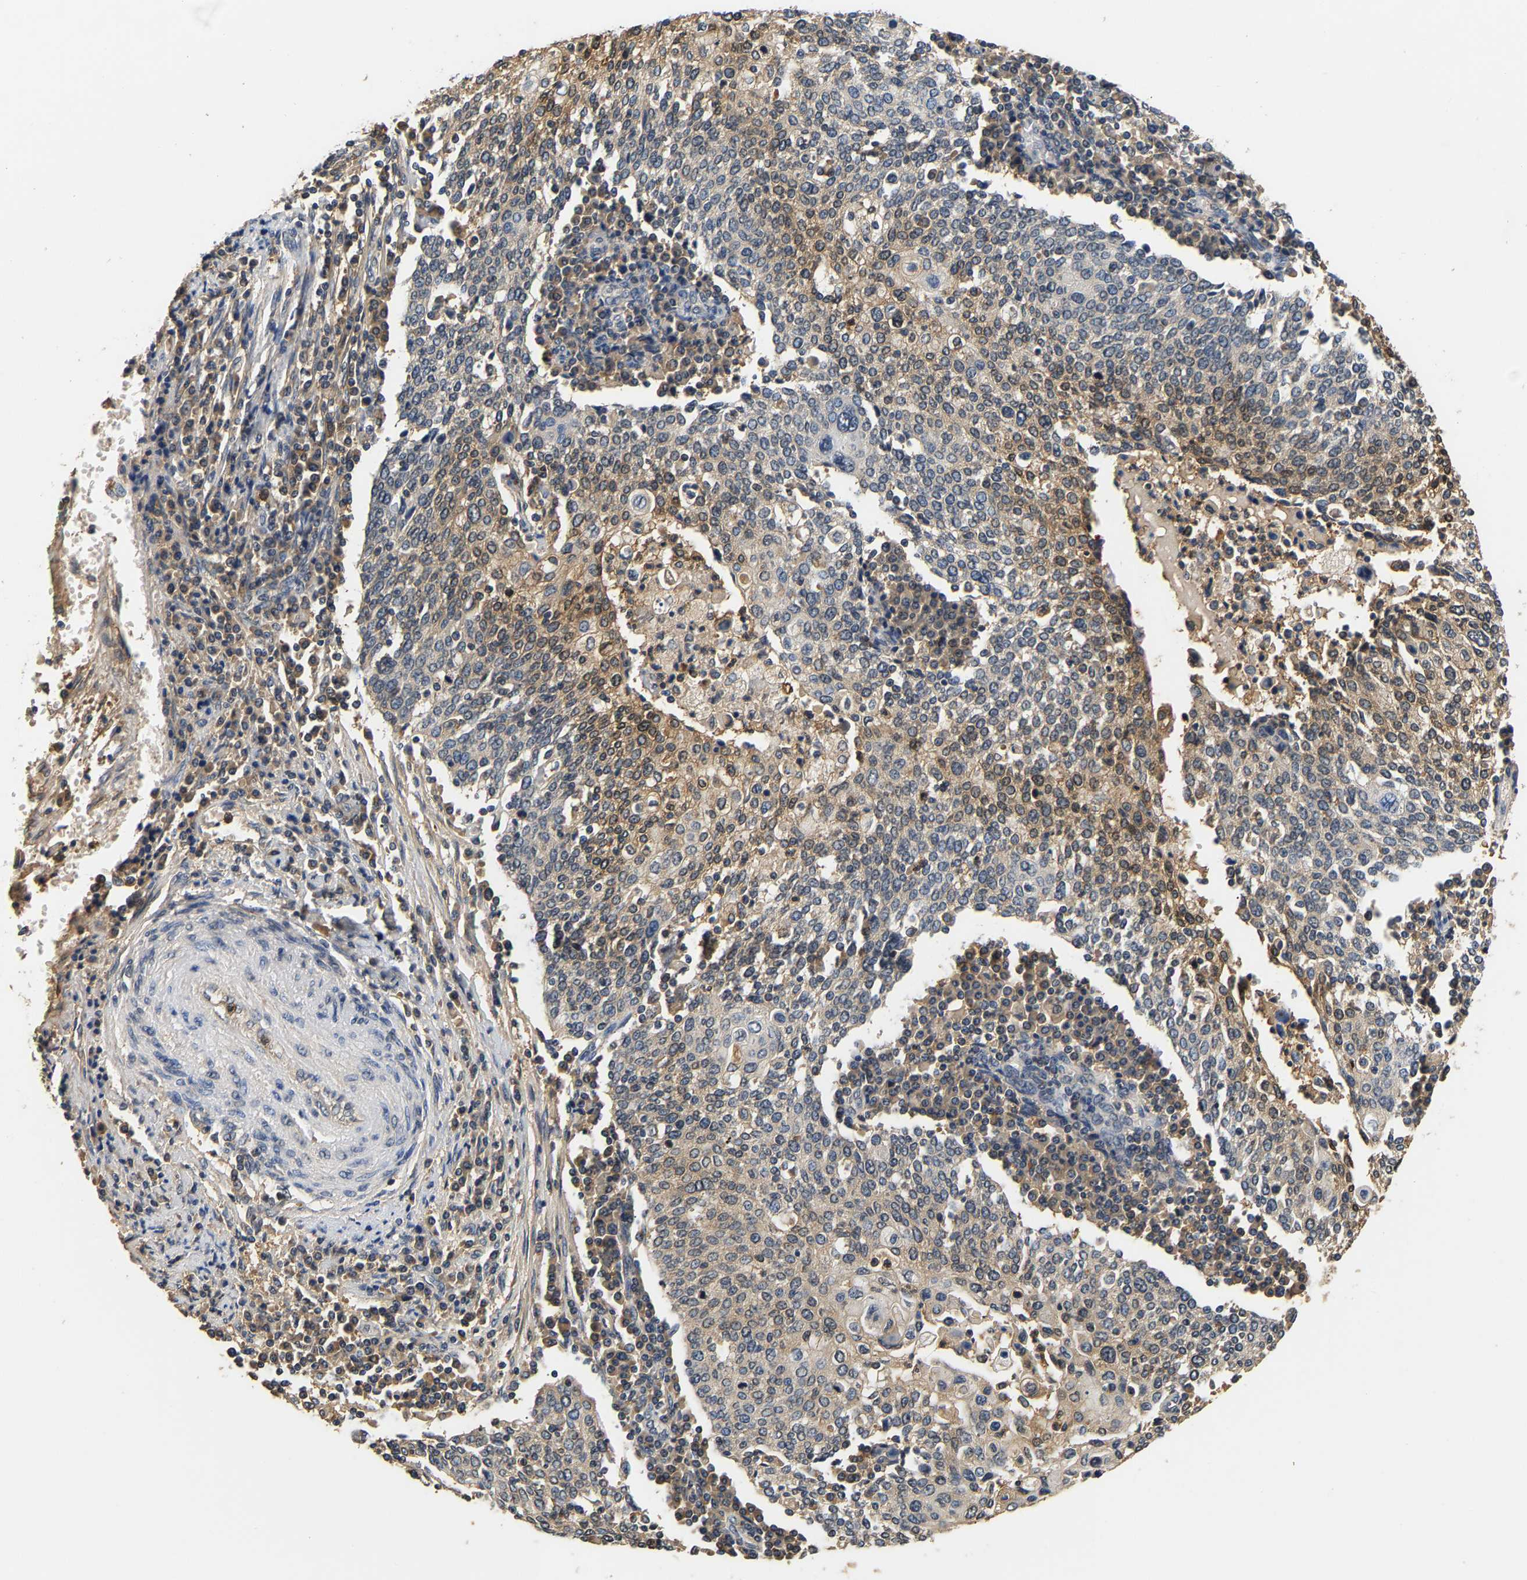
{"staining": {"intensity": "moderate", "quantity": "25%-75%", "location": "cytoplasmic/membranous"}, "tissue": "cervical cancer", "cell_type": "Tumor cells", "image_type": "cancer", "snomed": [{"axis": "morphology", "description": "Squamous cell carcinoma, NOS"}, {"axis": "topography", "description": "Cervix"}], "caption": "Squamous cell carcinoma (cervical) tissue displays moderate cytoplasmic/membranous staining in approximately 25%-75% of tumor cells", "gene": "GPI", "patient": {"sex": "female", "age": 40}}